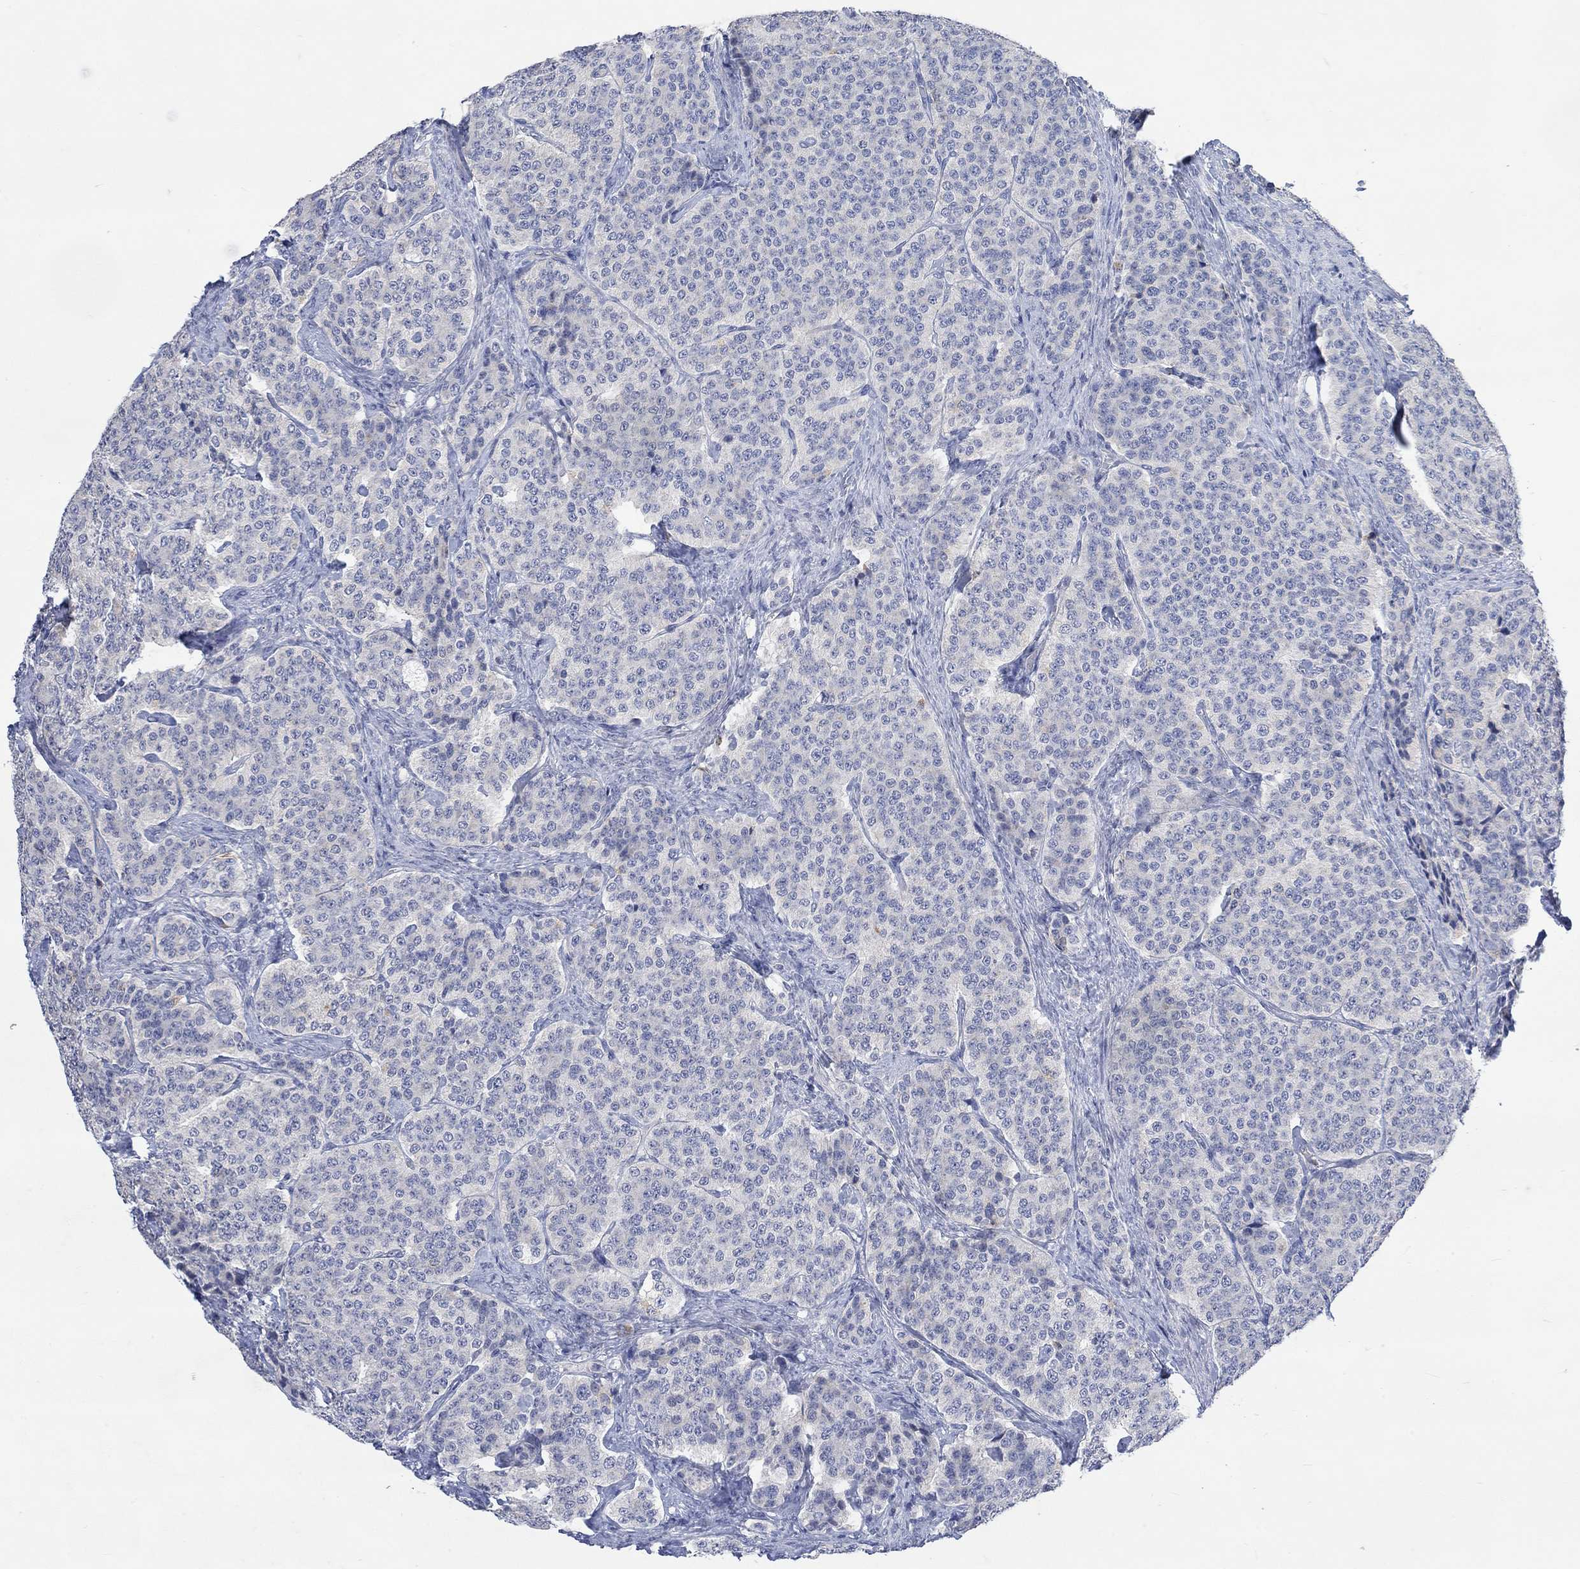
{"staining": {"intensity": "negative", "quantity": "none", "location": "none"}, "tissue": "carcinoid", "cell_type": "Tumor cells", "image_type": "cancer", "snomed": [{"axis": "morphology", "description": "Carcinoid, malignant, NOS"}, {"axis": "topography", "description": "Small intestine"}], "caption": "Carcinoid stained for a protein using immunohistochemistry displays no positivity tumor cells.", "gene": "MSTN", "patient": {"sex": "female", "age": 58}}